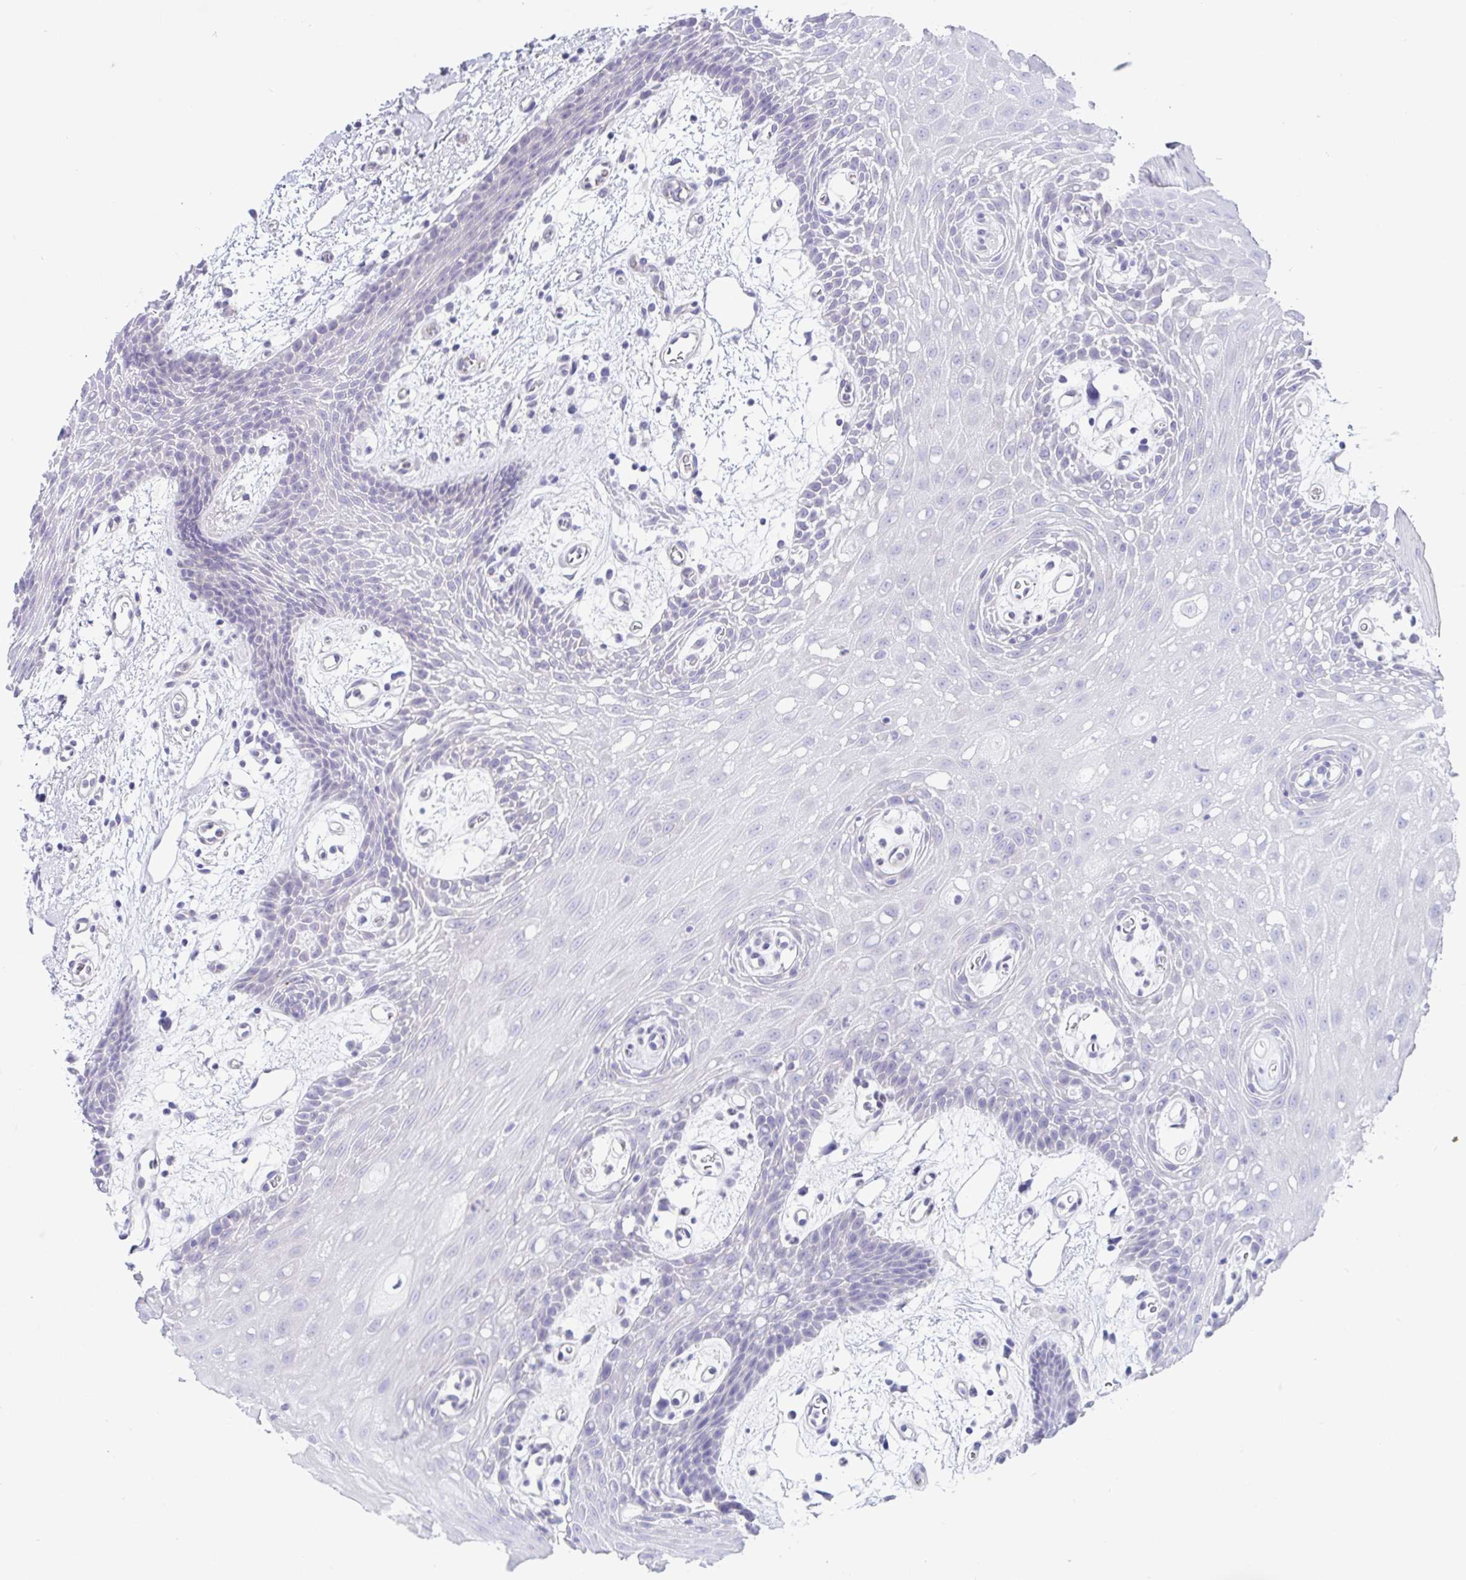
{"staining": {"intensity": "negative", "quantity": "none", "location": "none"}, "tissue": "oral mucosa", "cell_type": "Squamous epithelial cells", "image_type": "normal", "snomed": [{"axis": "morphology", "description": "Normal tissue, NOS"}, {"axis": "topography", "description": "Oral tissue"}], "caption": "High power microscopy image of an immunohistochemistry (IHC) image of benign oral mucosa, revealing no significant expression in squamous epithelial cells.", "gene": "OR6N2", "patient": {"sex": "female", "age": 59}}